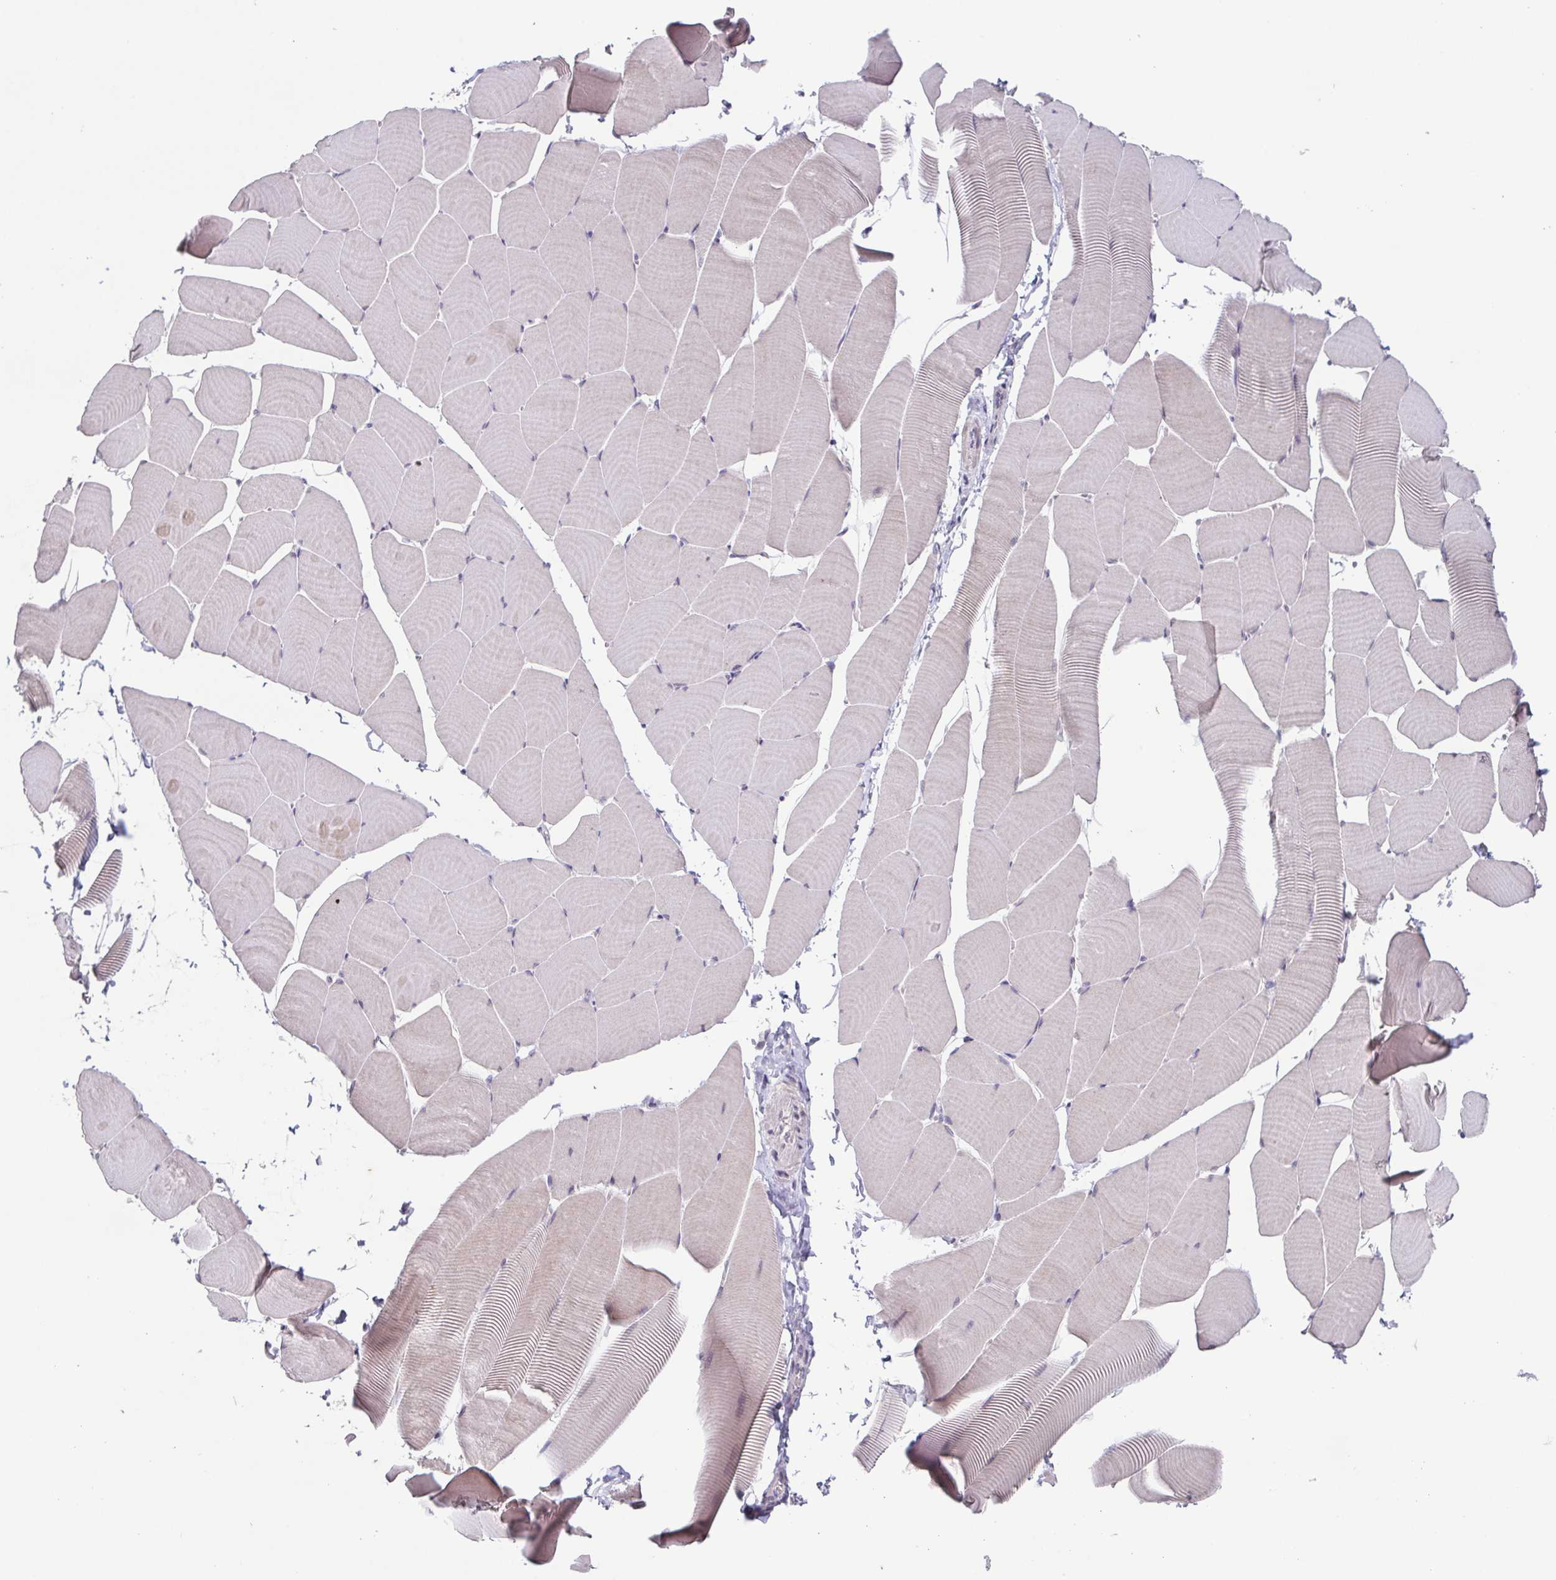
{"staining": {"intensity": "negative", "quantity": "none", "location": "none"}, "tissue": "skeletal muscle", "cell_type": "Myocytes", "image_type": "normal", "snomed": [{"axis": "morphology", "description": "Normal tissue, NOS"}, {"axis": "topography", "description": "Skeletal muscle"}], "caption": "Protein analysis of unremarkable skeletal muscle demonstrates no significant positivity in myocytes.", "gene": "GHRL", "patient": {"sex": "male", "age": 25}}